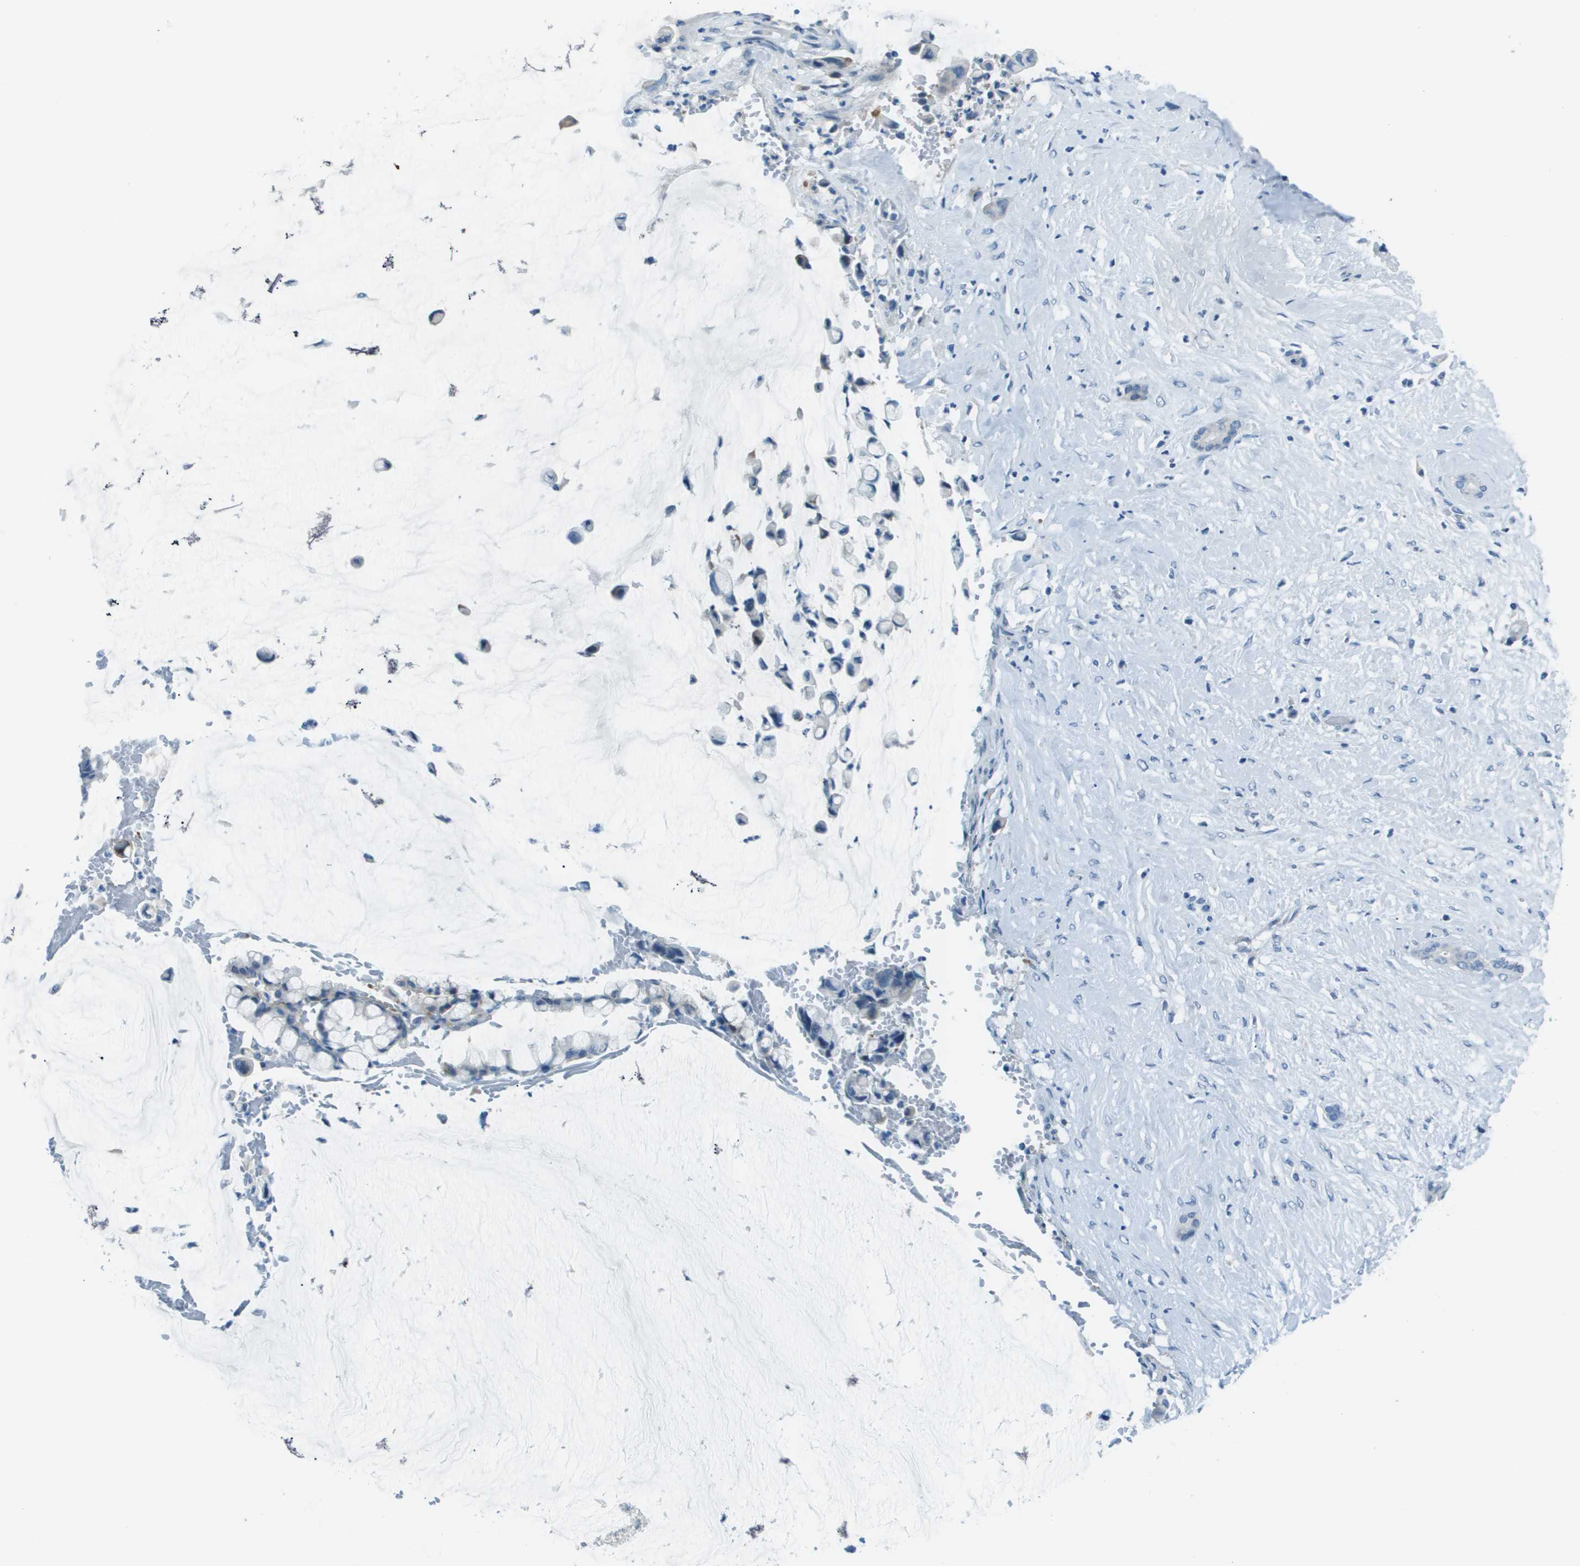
{"staining": {"intensity": "negative", "quantity": "none", "location": "none"}, "tissue": "pancreatic cancer", "cell_type": "Tumor cells", "image_type": "cancer", "snomed": [{"axis": "morphology", "description": "Adenocarcinoma, NOS"}, {"axis": "topography", "description": "Pancreas"}], "caption": "This is a histopathology image of immunohistochemistry (IHC) staining of pancreatic cancer, which shows no expression in tumor cells.", "gene": "STIP1", "patient": {"sex": "male", "age": 41}}